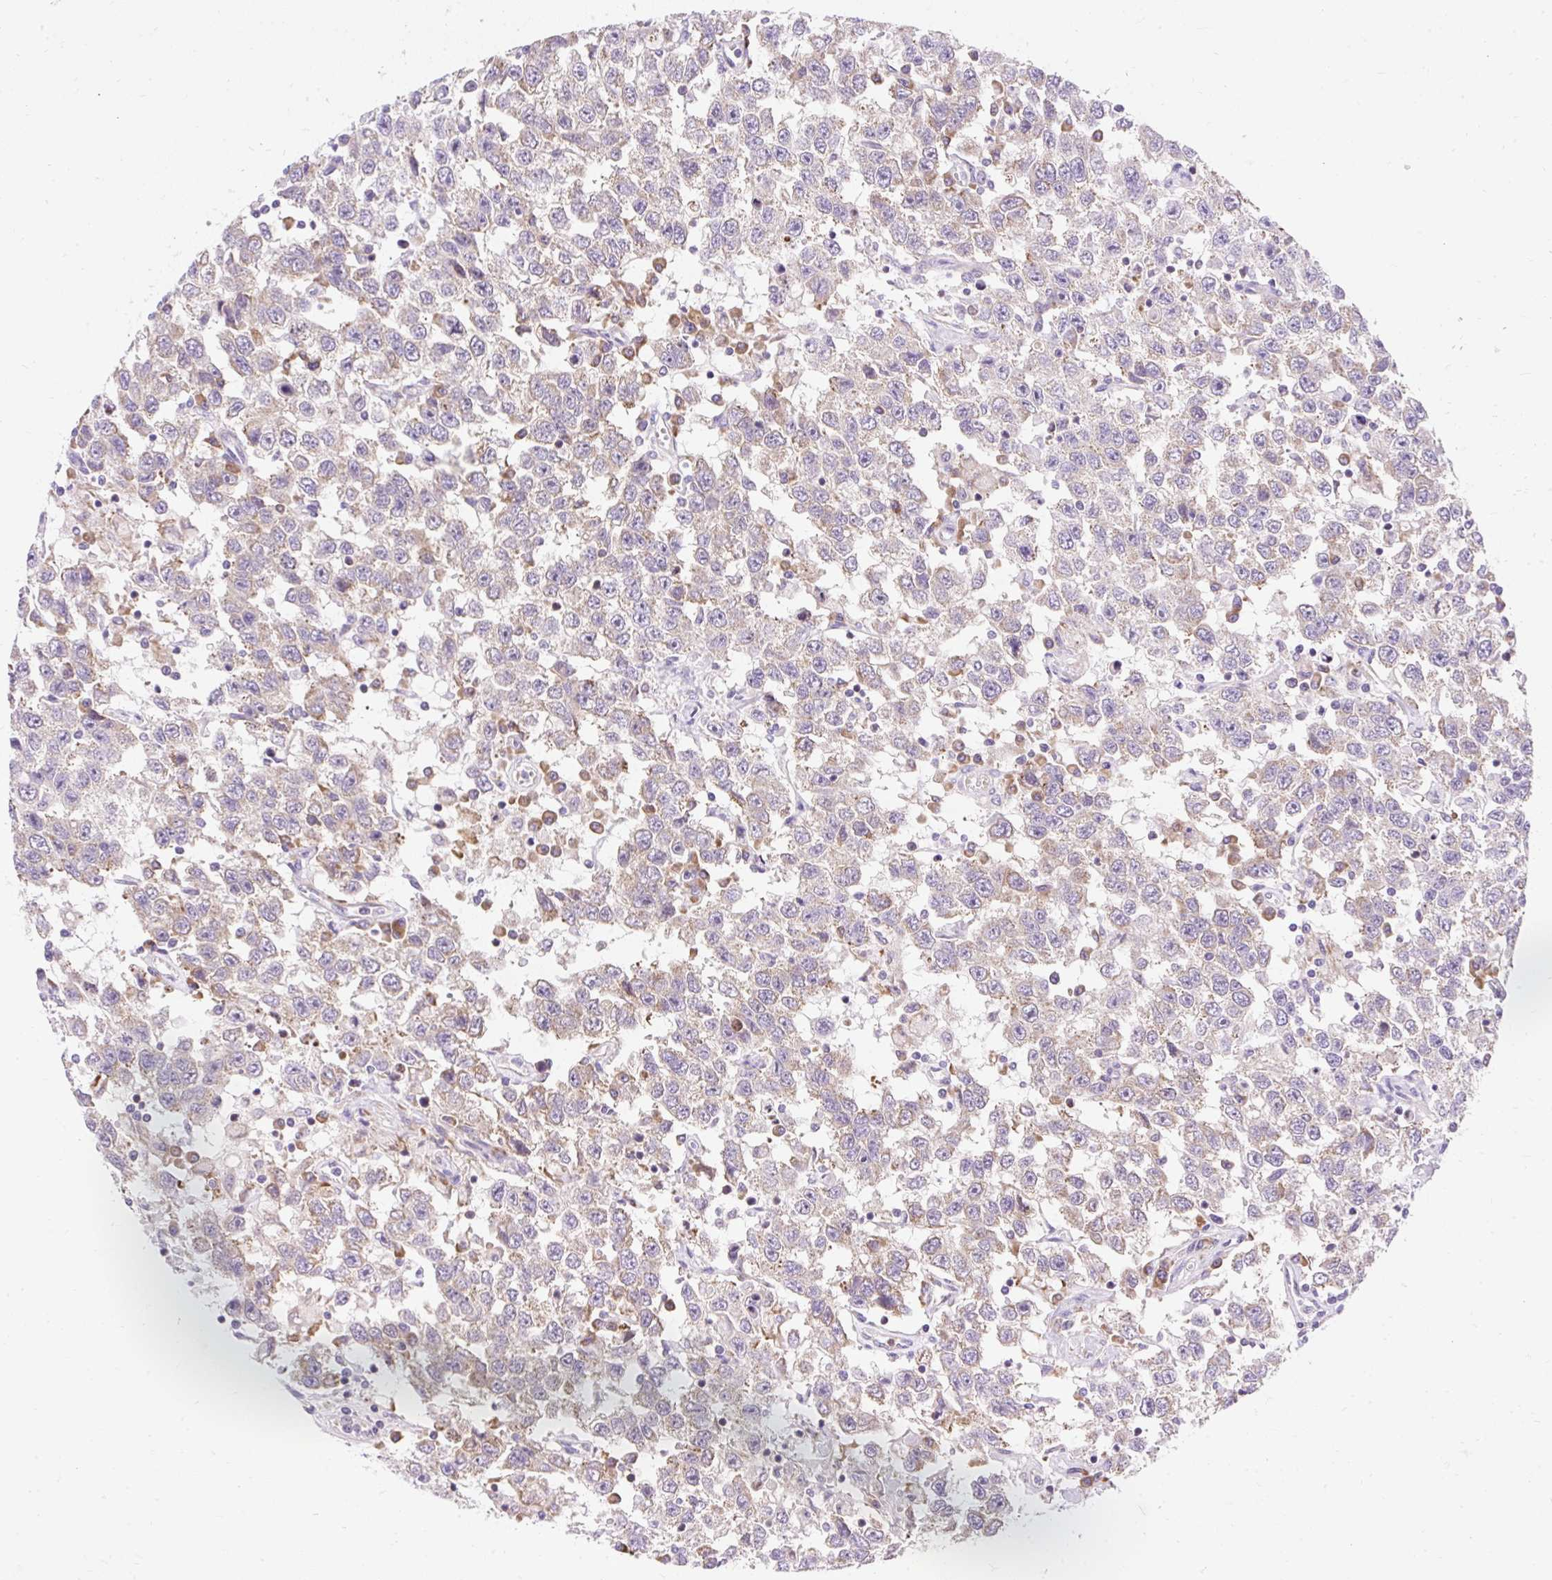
{"staining": {"intensity": "weak", "quantity": "<25%", "location": "cytoplasmic/membranous"}, "tissue": "testis cancer", "cell_type": "Tumor cells", "image_type": "cancer", "snomed": [{"axis": "morphology", "description": "Seminoma, NOS"}, {"axis": "topography", "description": "Testis"}], "caption": "Tumor cells show no significant positivity in testis cancer (seminoma).", "gene": "GPR45", "patient": {"sex": "male", "age": 41}}